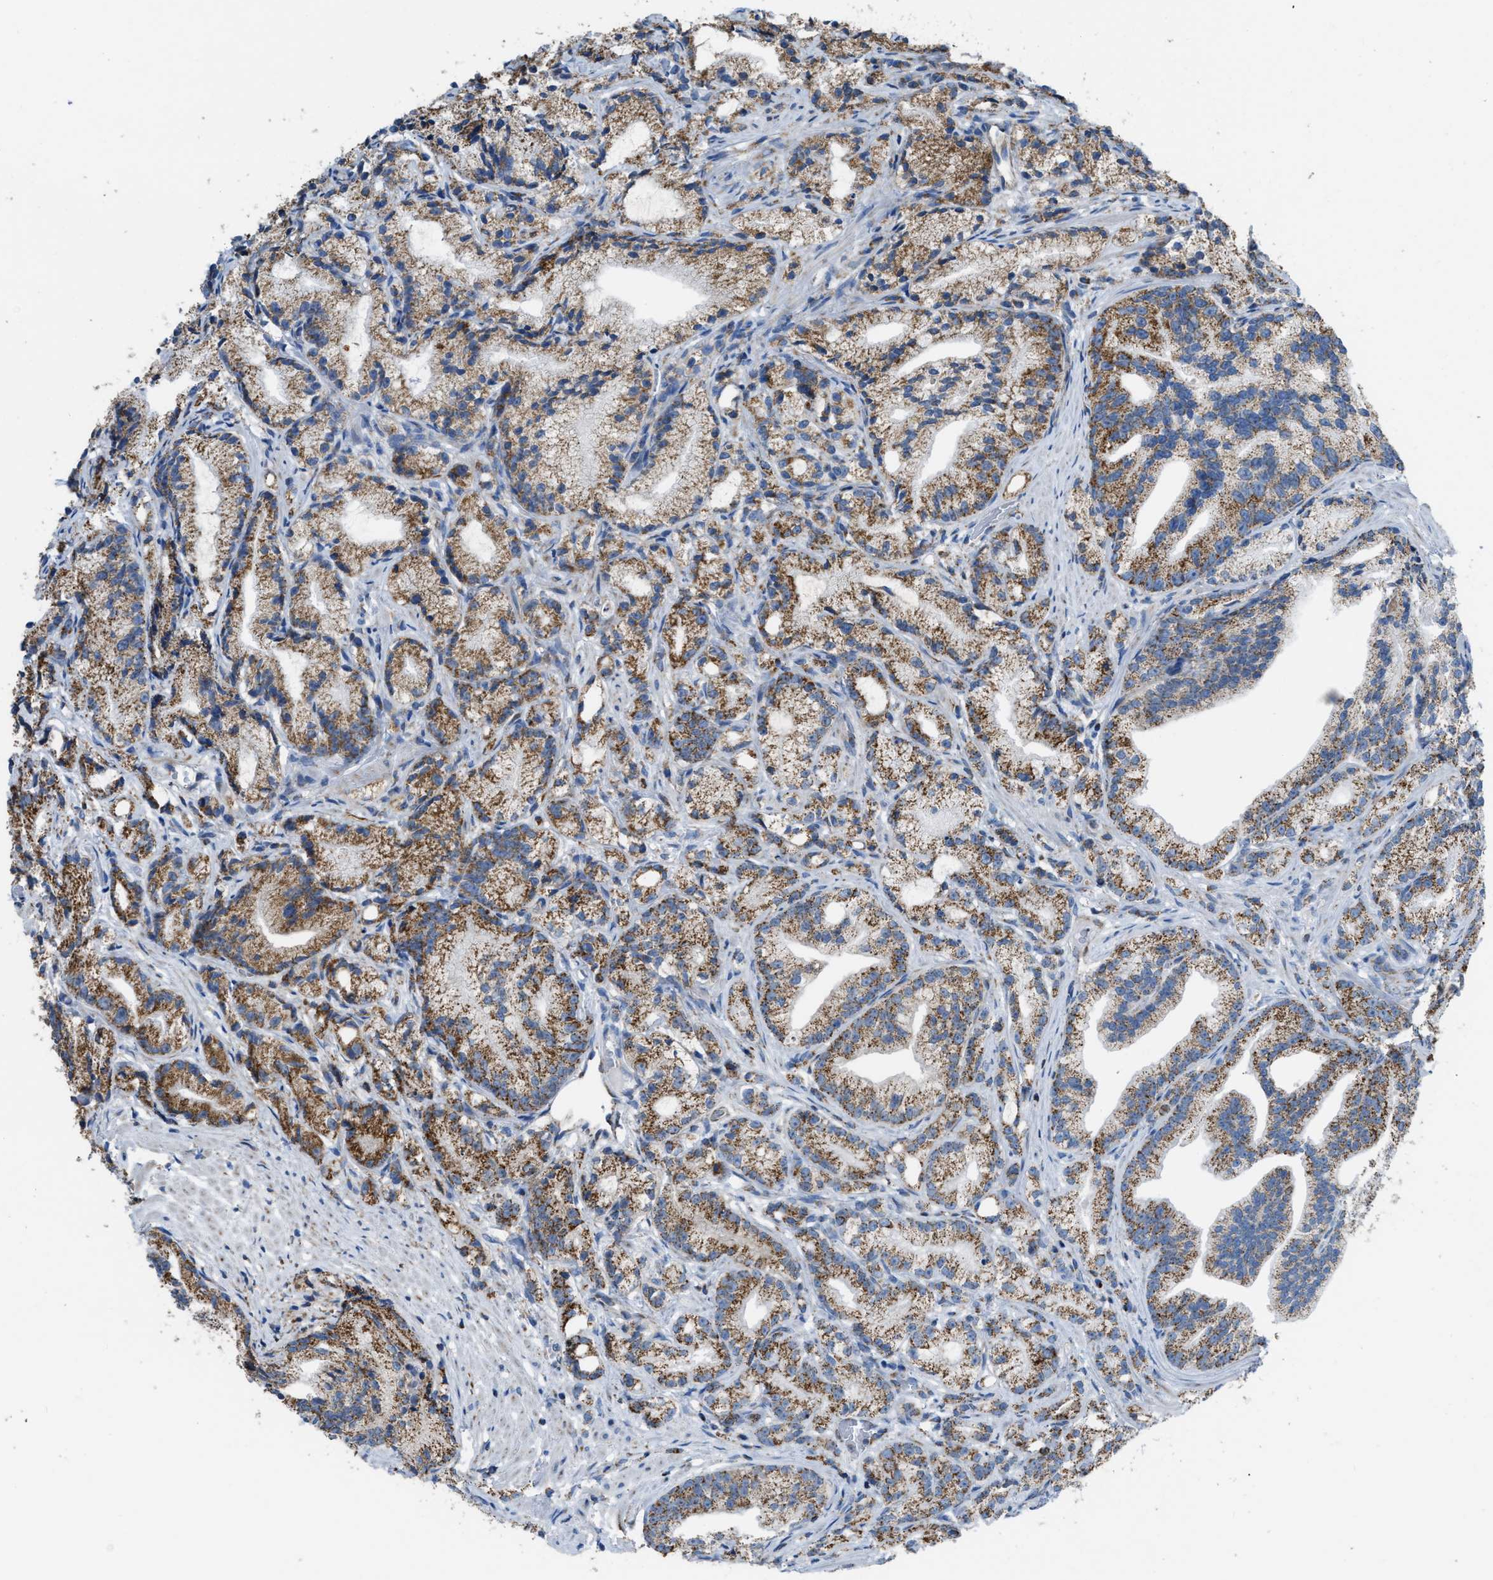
{"staining": {"intensity": "moderate", "quantity": ">75%", "location": "cytoplasmic/membranous"}, "tissue": "prostate cancer", "cell_type": "Tumor cells", "image_type": "cancer", "snomed": [{"axis": "morphology", "description": "Adenocarcinoma, Low grade"}, {"axis": "topography", "description": "Prostate"}], "caption": "There is medium levels of moderate cytoplasmic/membranous staining in tumor cells of prostate cancer, as demonstrated by immunohistochemical staining (brown color).", "gene": "ETFB", "patient": {"sex": "male", "age": 89}}